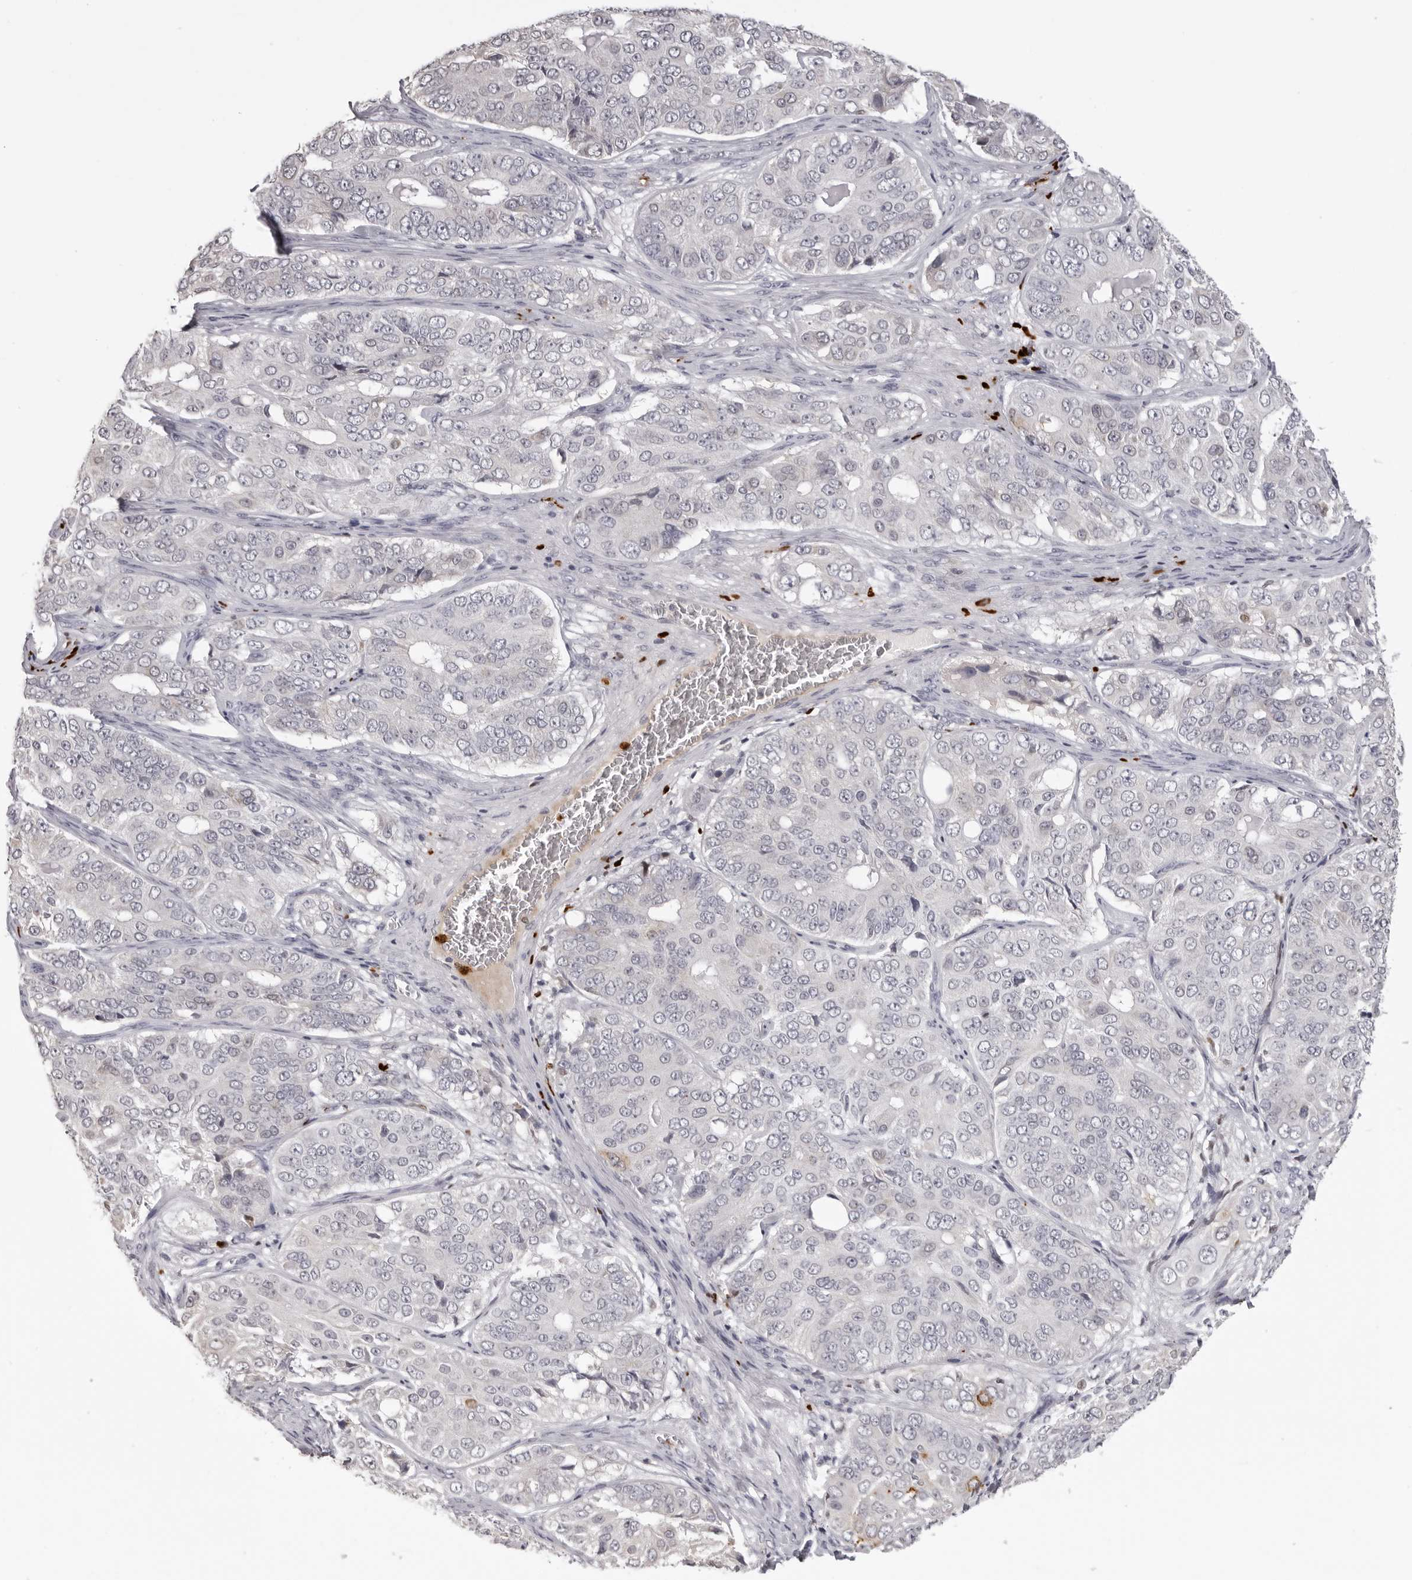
{"staining": {"intensity": "negative", "quantity": "none", "location": "none"}, "tissue": "ovarian cancer", "cell_type": "Tumor cells", "image_type": "cancer", "snomed": [{"axis": "morphology", "description": "Carcinoma, endometroid"}, {"axis": "topography", "description": "Ovary"}], "caption": "Tumor cells show no significant staining in ovarian cancer (endometroid carcinoma).", "gene": "IL31", "patient": {"sex": "female", "age": 51}}